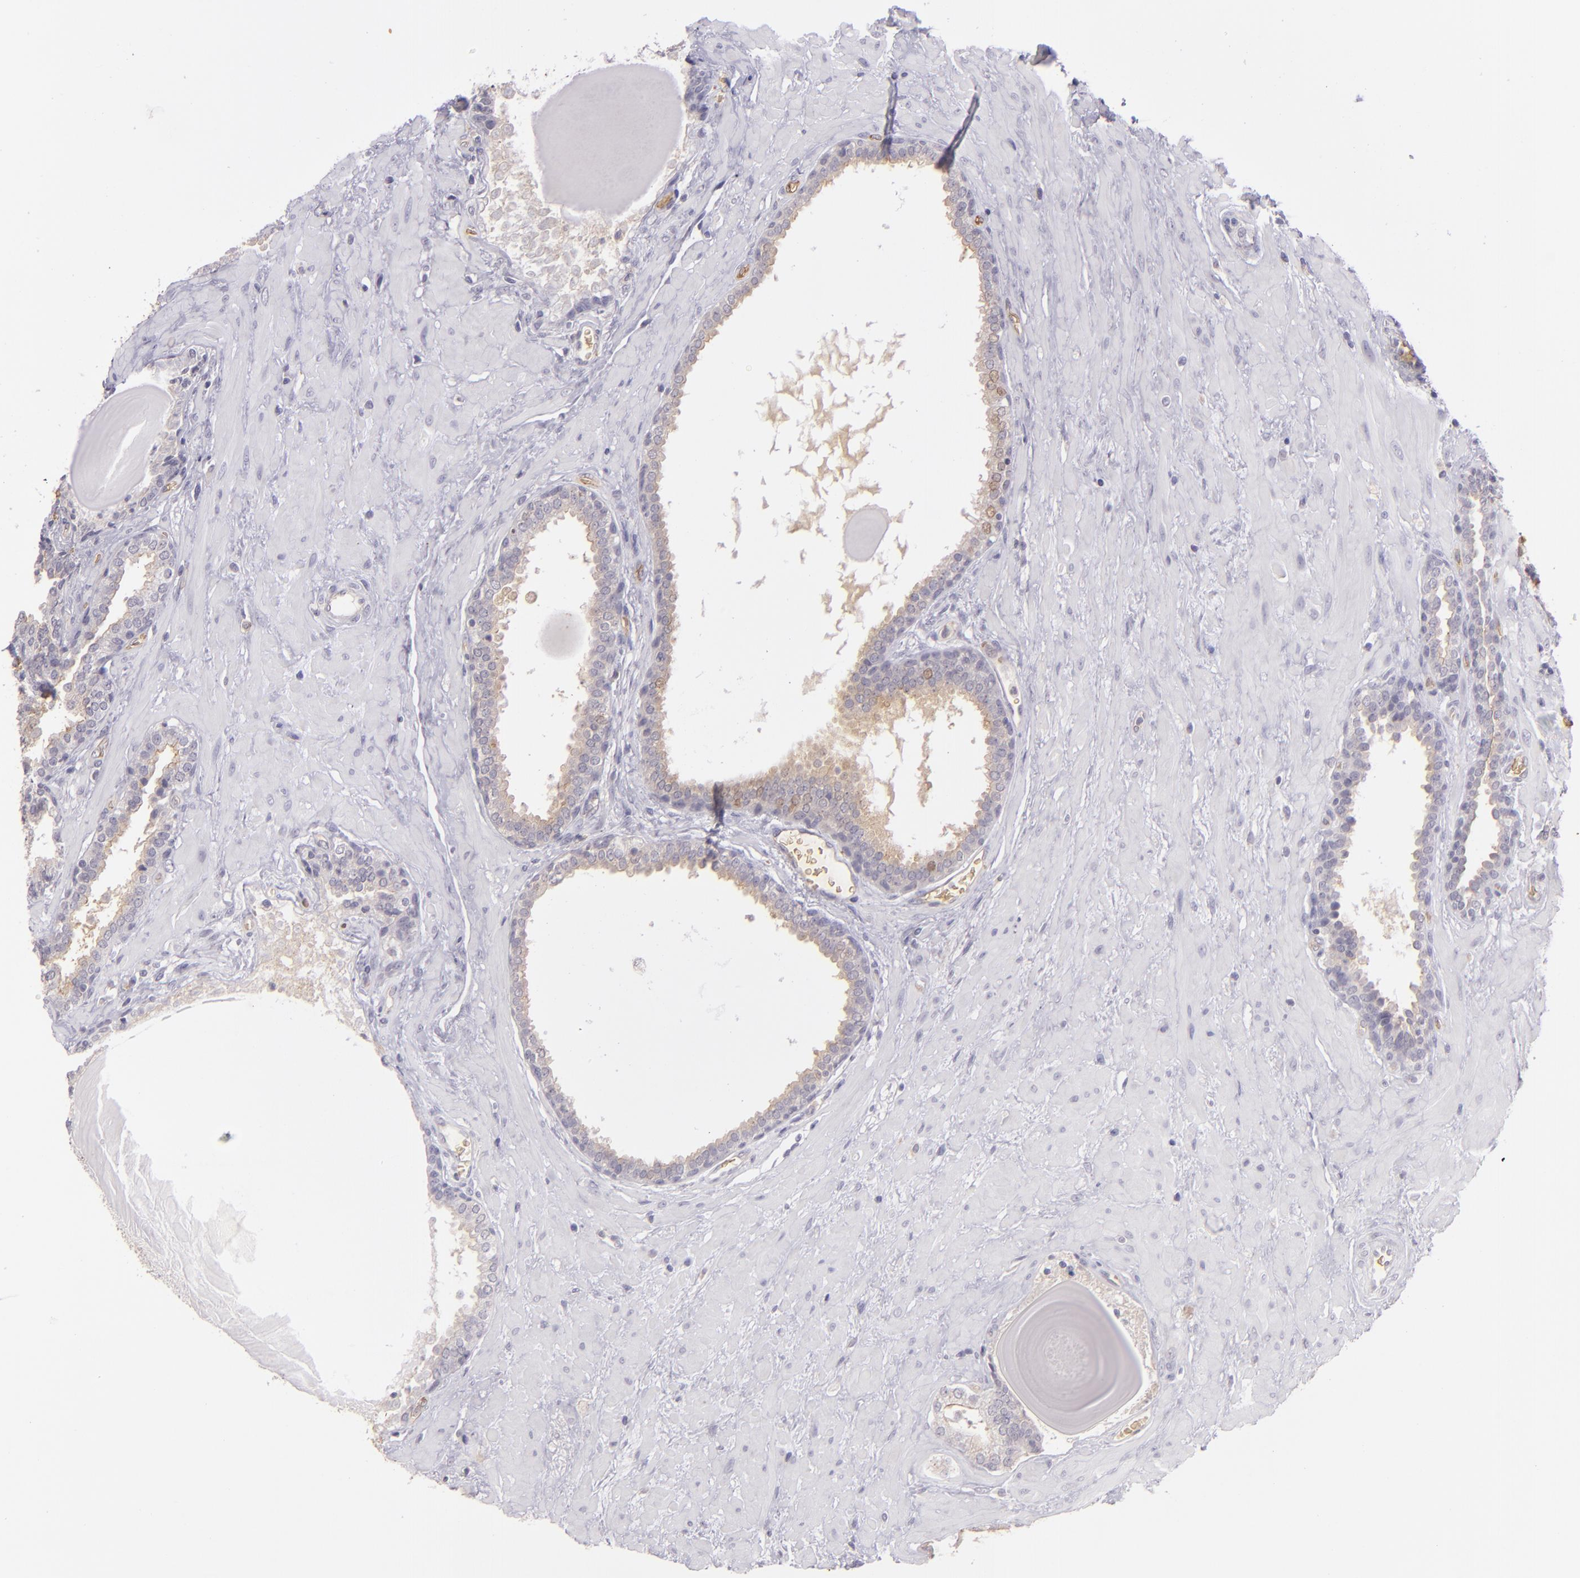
{"staining": {"intensity": "moderate", "quantity": ">75%", "location": "cytoplasmic/membranous"}, "tissue": "prostate", "cell_type": "Glandular cells", "image_type": "normal", "snomed": [{"axis": "morphology", "description": "Normal tissue, NOS"}, {"axis": "topography", "description": "Prostate"}], "caption": "DAB immunohistochemical staining of benign human prostate exhibits moderate cytoplasmic/membranous protein staining in about >75% of glandular cells.", "gene": "ACE", "patient": {"sex": "male", "age": 51}}